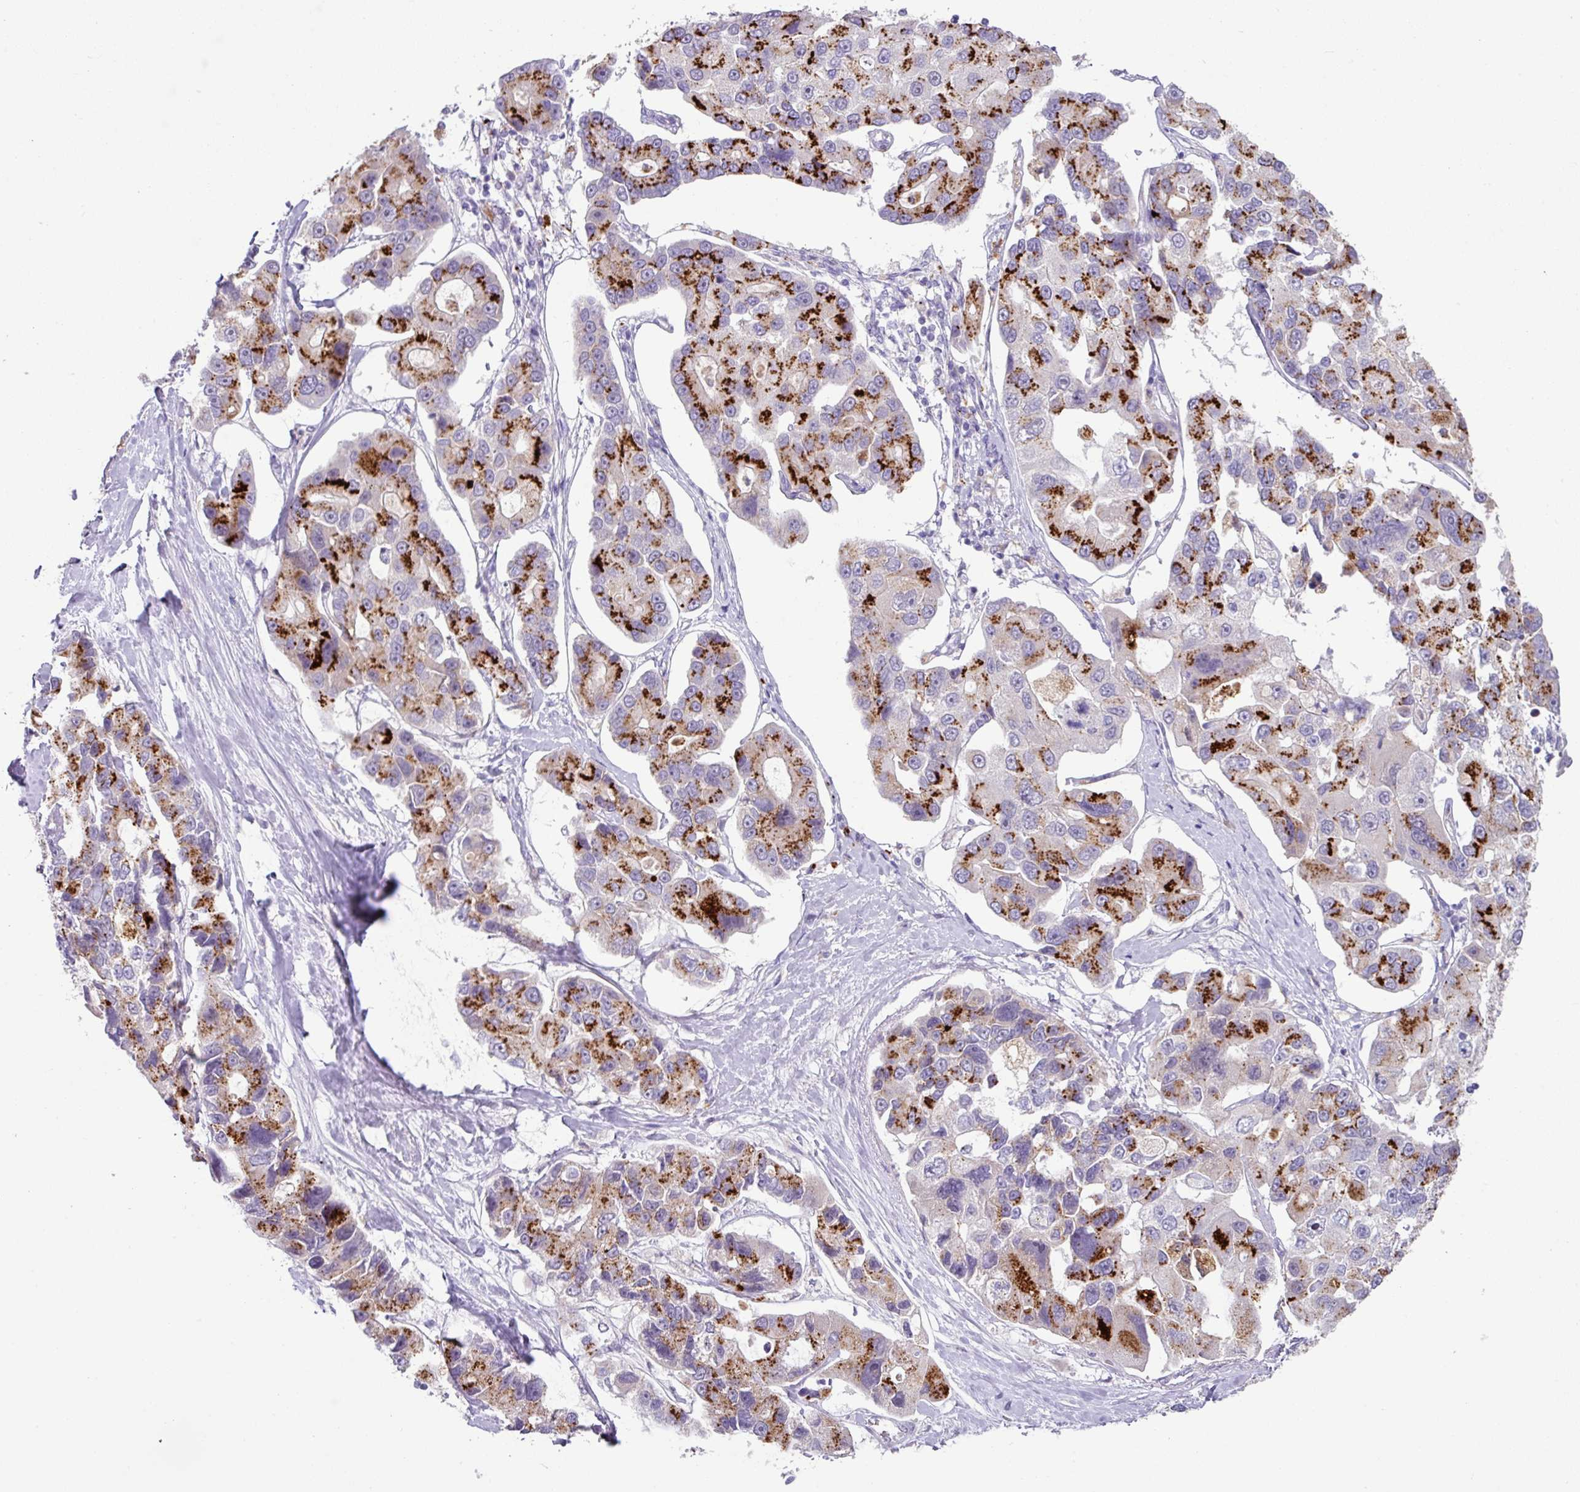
{"staining": {"intensity": "strong", "quantity": "25%-75%", "location": "cytoplasmic/membranous"}, "tissue": "lung cancer", "cell_type": "Tumor cells", "image_type": "cancer", "snomed": [{"axis": "morphology", "description": "Adenocarcinoma, NOS"}, {"axis": "topography", "description": "Lung"}], "caption": "A micrograph showing strong cytoplasmic/membranous staining in about 25%-75% of tumor cells in lung cancer (adenocarcinoma), as visualized by brown immunohistochemical staining.", "gene": "PLEKHH3", "patient": {"sex": "female", "age": 54}}